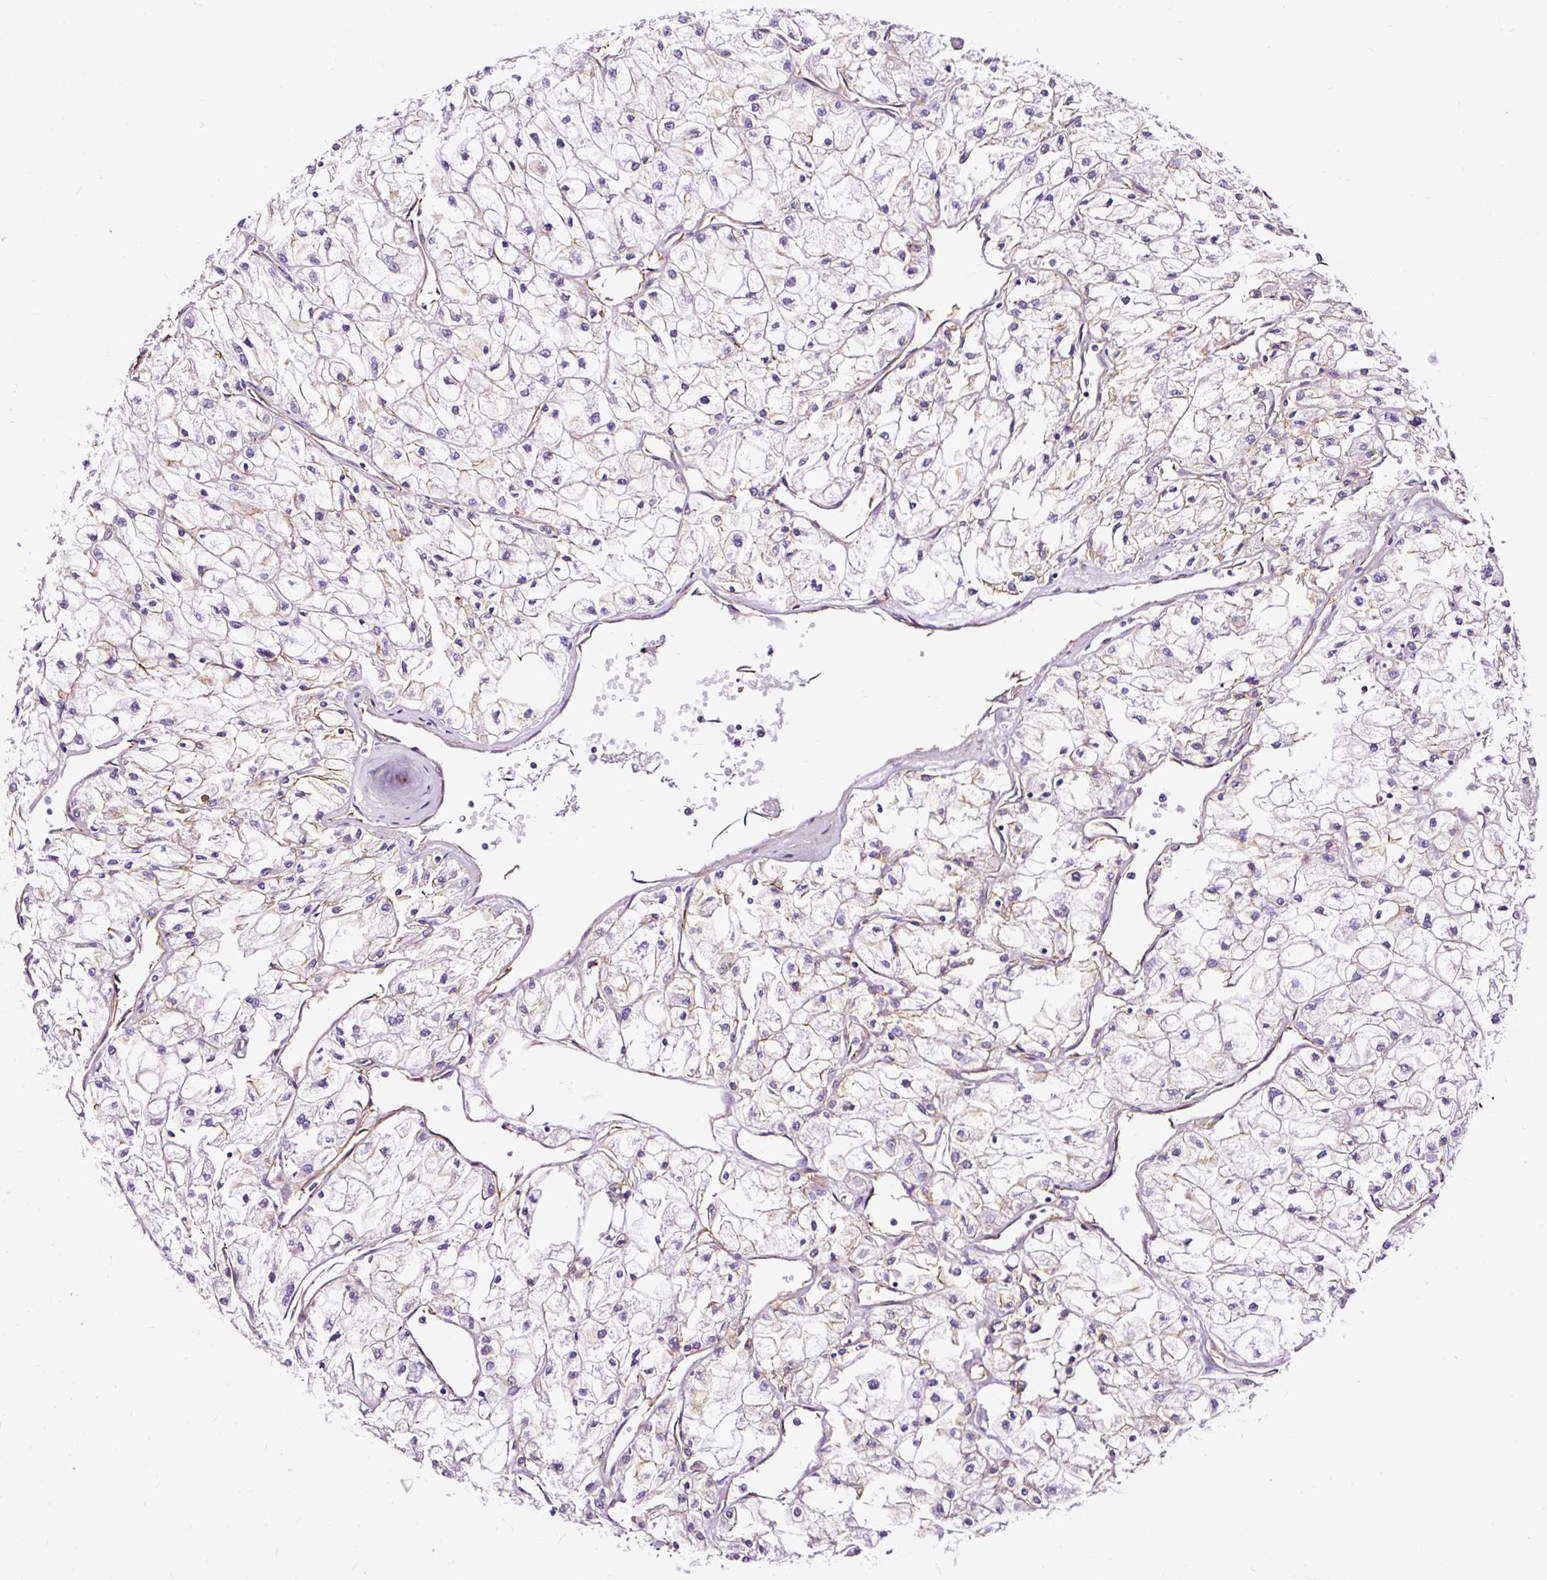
{"staining": {"intensity": "weak", "quantity": "<25%", "location": "cytoplasmic/membranous"}, "tissue": "renal cancer", "cell_type": "Tumor cells", "image_type": "cancer", "snomed": [{"axis": "morphology", "description": "Adenocarcinoma, NOS"}, {"axis": "topography", "description": "Kidney"}], "caption": "Immunohistochemistry (IHC) of renal cancer (adenocarcinoma) shows no positivity in tumor cells.", "gene": "SLC7A8", "patient": {"sex": "male", "age": 80}}